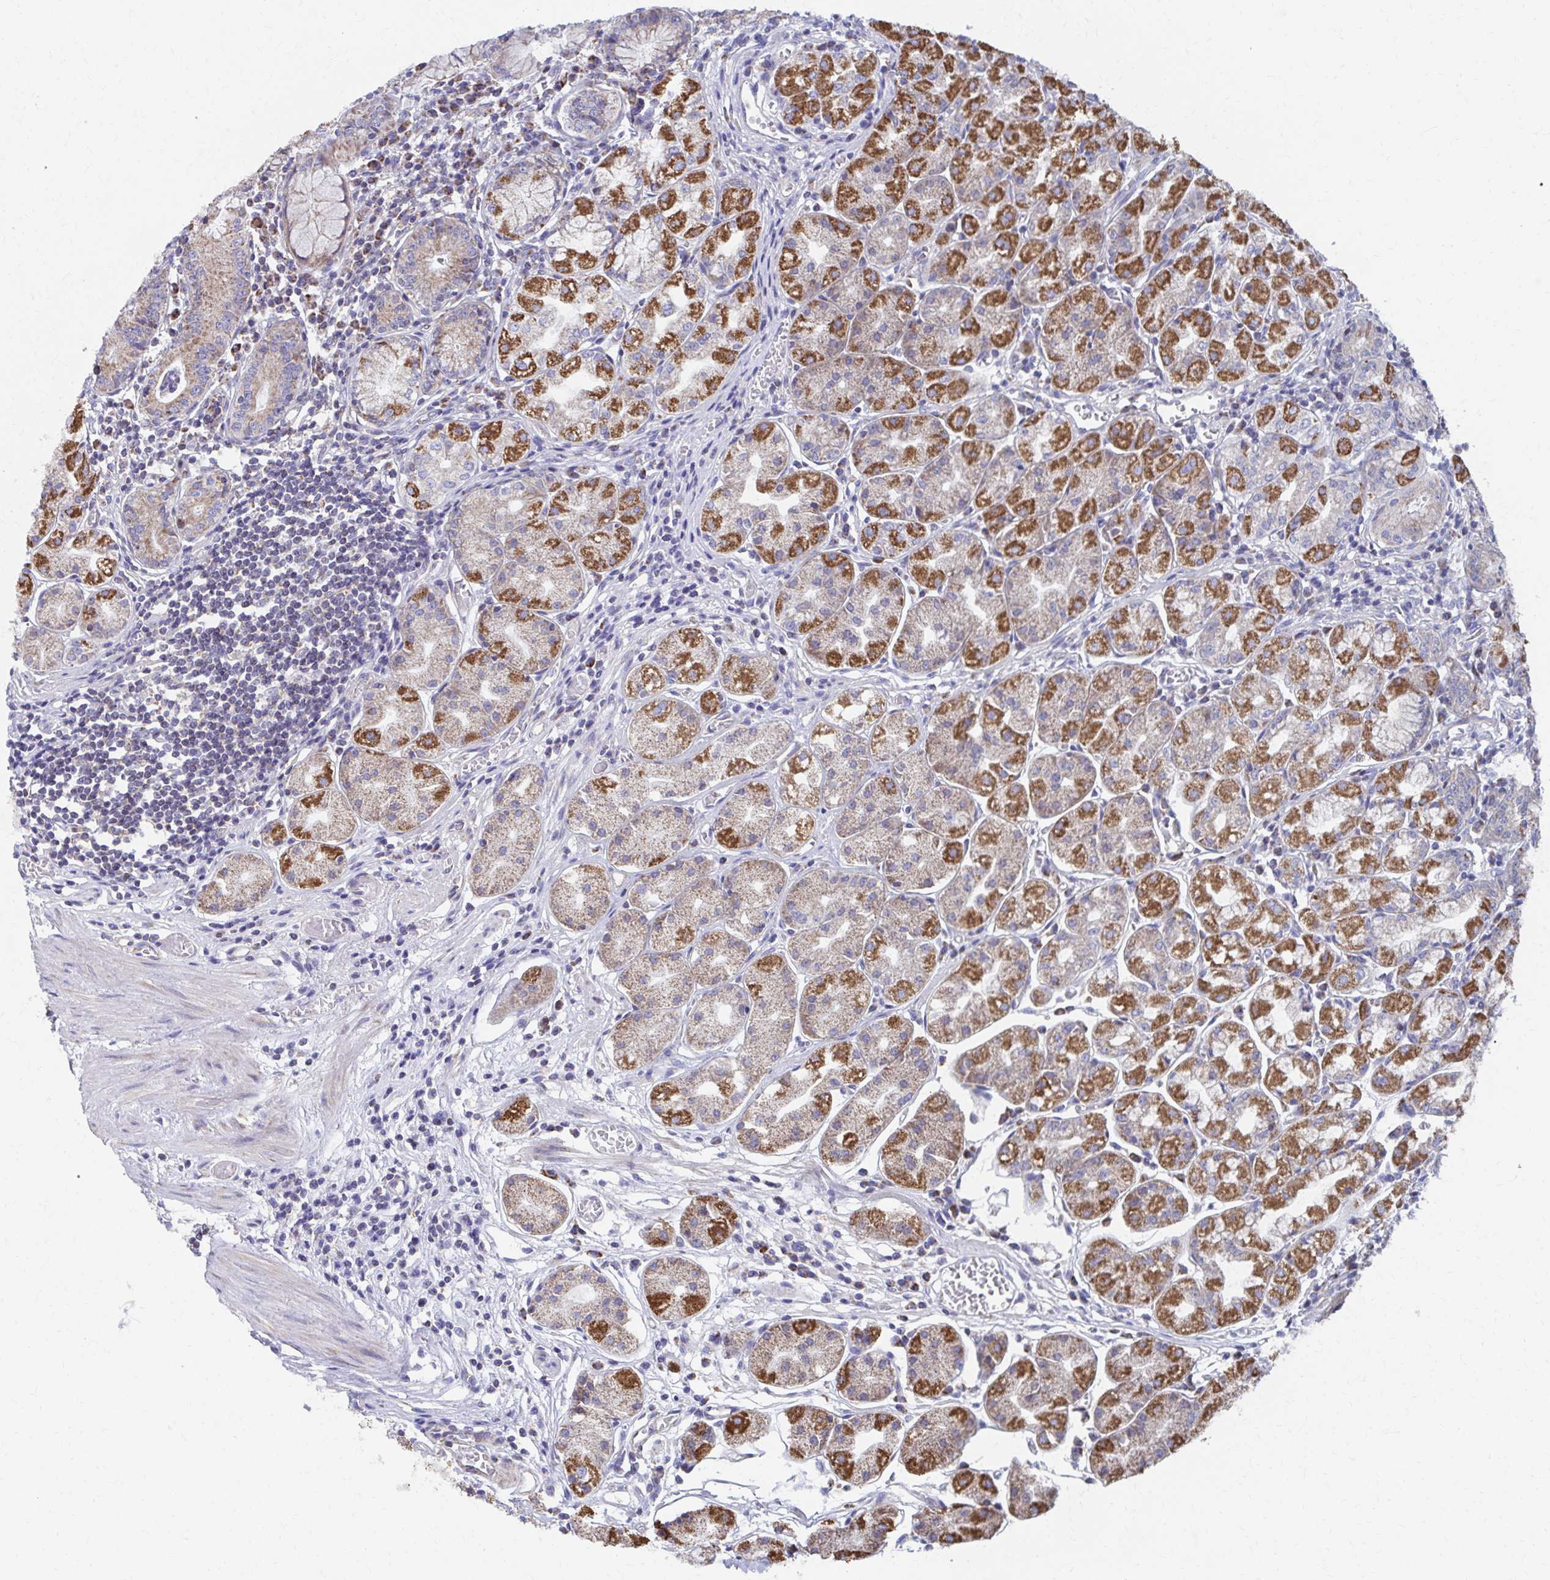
{"staining": {"intensity": "strong", "quantity": "25%-75%", "location": "cytoplasmic/membranous"}, "tissue": "stomach", "cell_type": "Glandular cells", "image_type": "normal", "snomed": [{"axis": "morphology", "description": "Normal tissue, NOS"}, {"axis": "topography", "description": "Stomach"}], "caption": "Protein staining displays strong cytoplasmic/membranous staining in about 25%-75% of glandular cells in unremarkable stomach.", "gene": "RCC1L", "patient": {"sex": "male", "age": 55}}